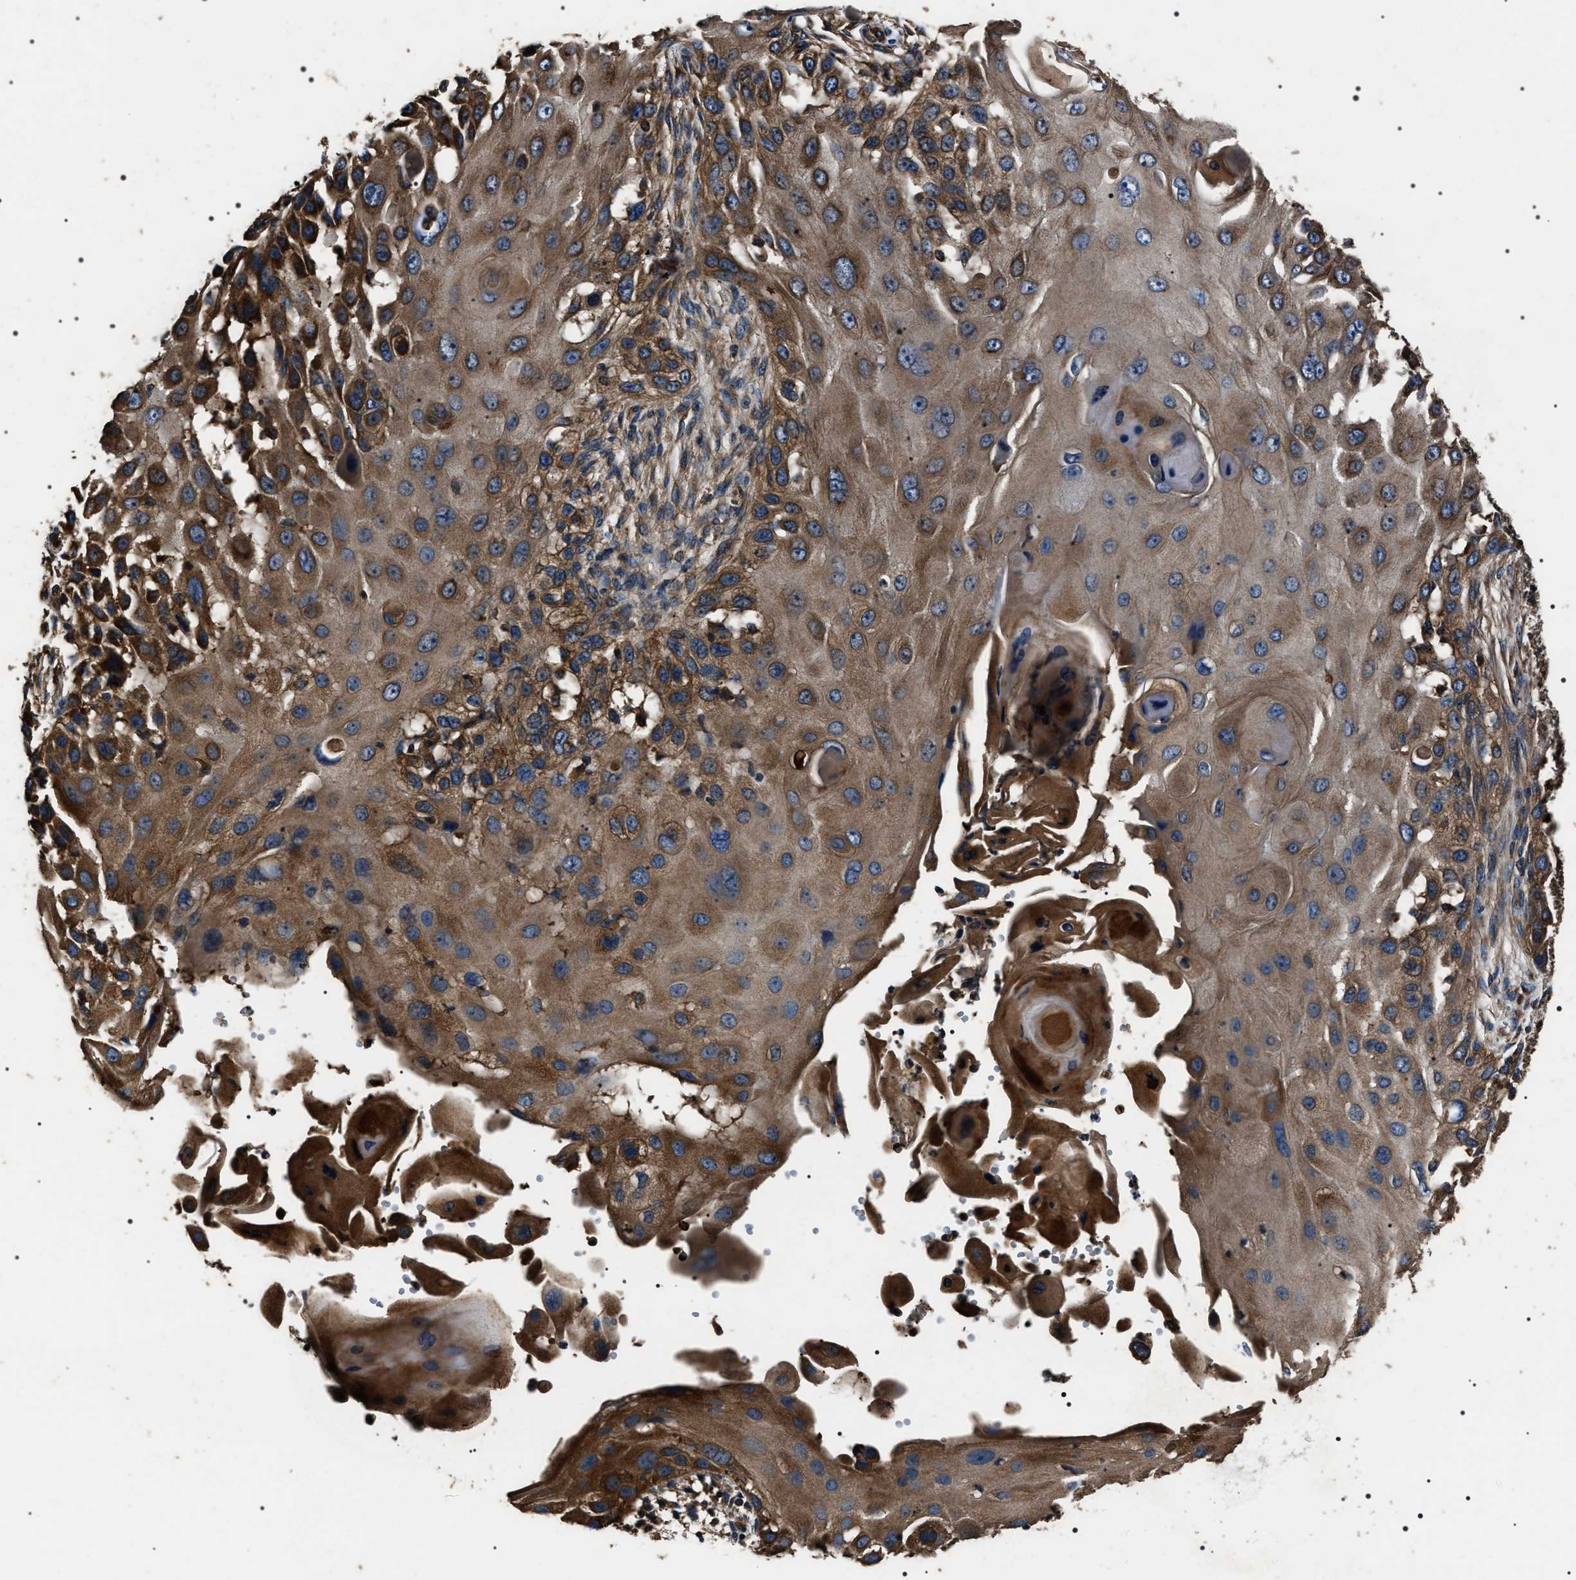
{"staining": {"intensity": "strong", "quantity": "25%-75%", "location": "cytoplasmic/membranous"}, "tissue": "skin cancer", "cell_type": "Tumor cells", "image_type": "cancer", "snomed": [{"axis": "morphology", "description": "Squamous cell carcinoma, NOS"}, {"axis": "topography", "description": "Skin"}], "caption": "This histopathology image exhibits IHC staining of squamous cell carcinoma (skin), with high strong cytoplasmic/membranous staining in about 25%-75% of tumor cells.", "gene": "HSCB", "patient": {"sex": "female", "age": 44}}